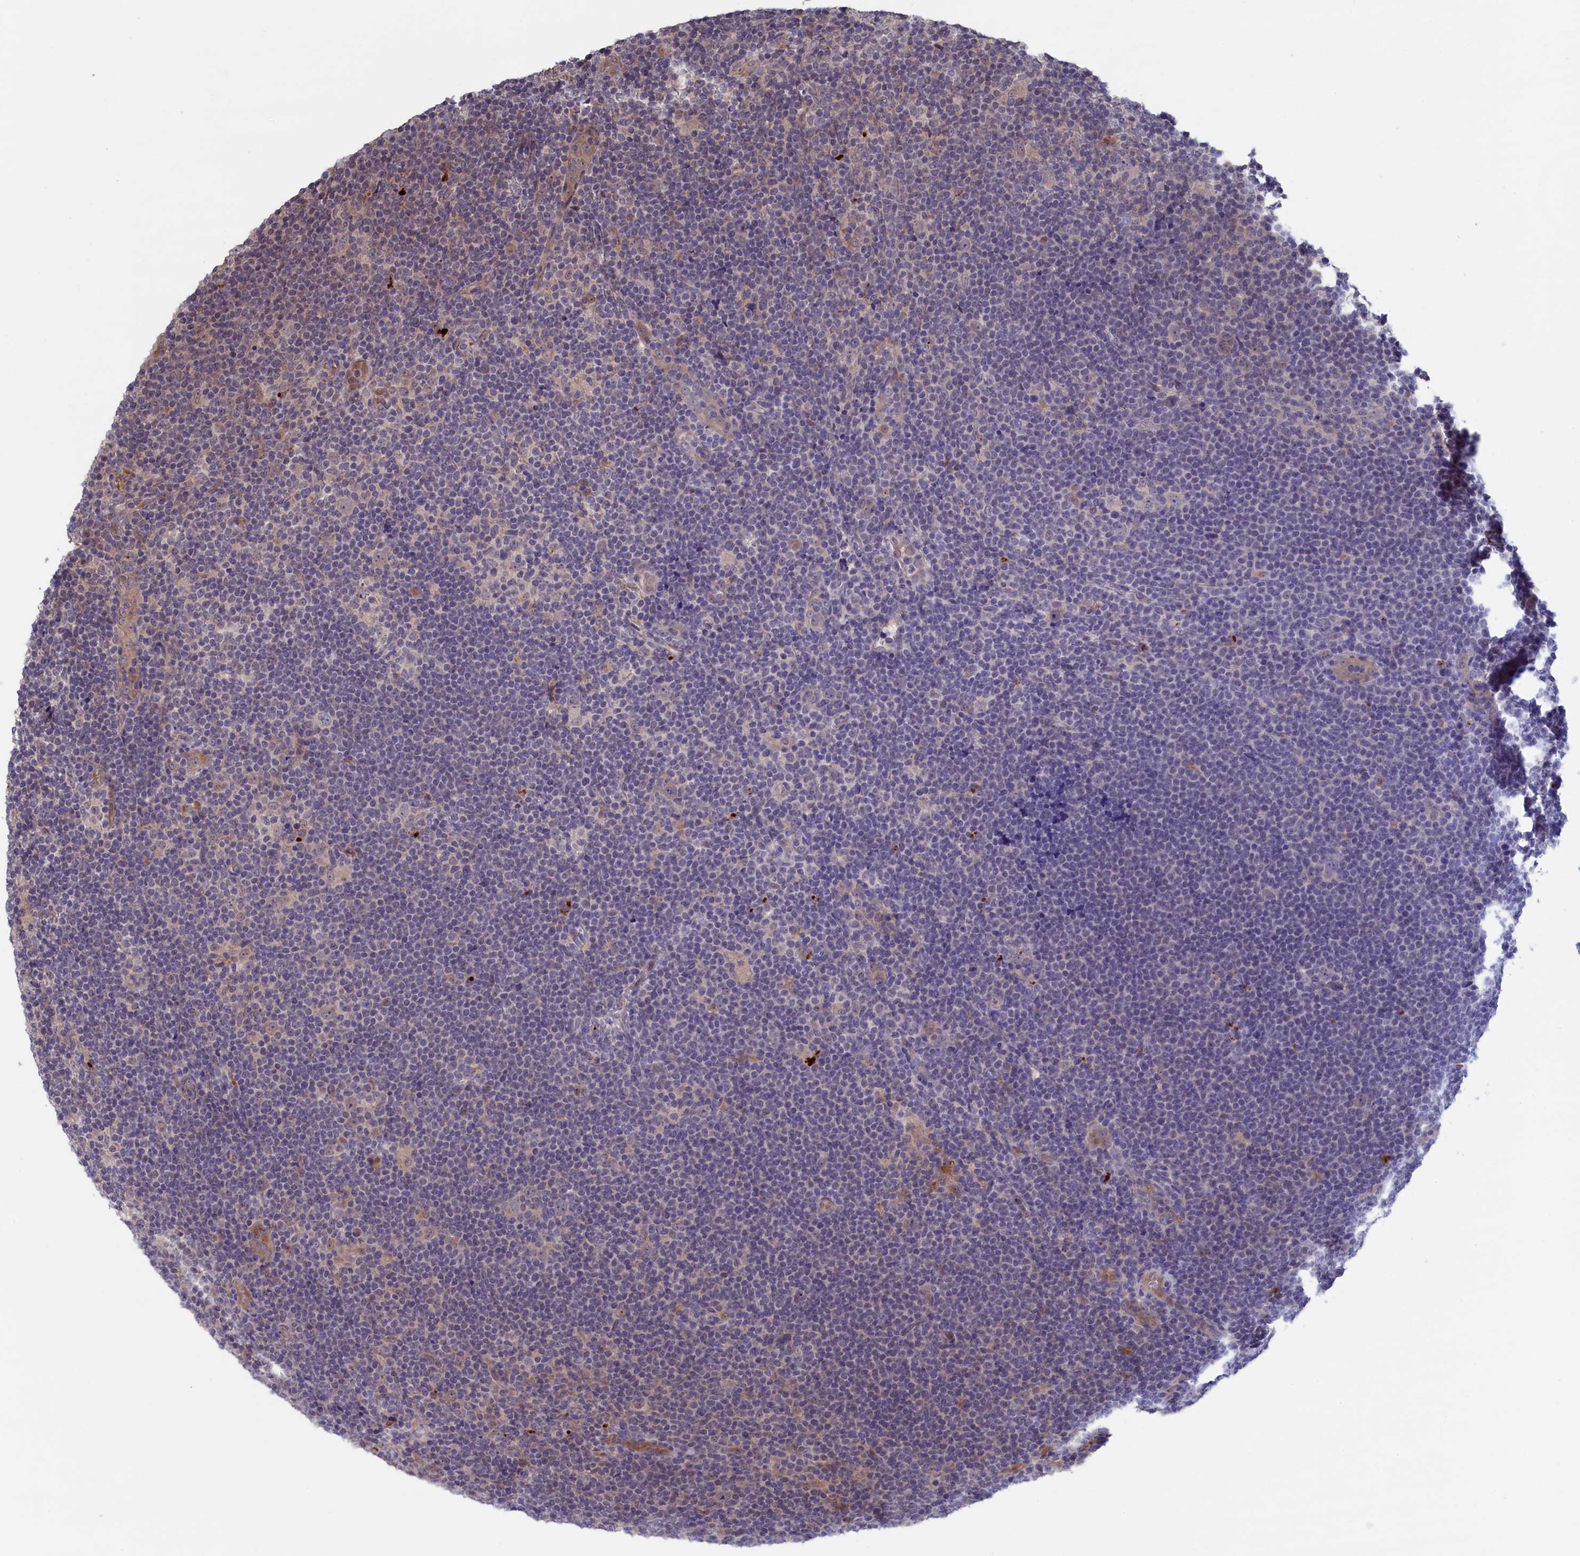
{"staining": {"intensity": "weak", "quantity": "<25%", "location": "cytoplasmic/membranous"}, "tissue": "lymphoma", "cell_type": "Tumor cells", "image_type": "cancer", "snomed": [{"axis": "morphology", "description": "Hodgkin's disease, NOS"}, {"axis": "topography", "description": "Lymph node"}], "caption": "Immunohistochemistry photomicrograph of neoplastic tissue: Hodgkin's disease stained with DAB displays no significant protein positivity in tumor cells.", "gene": "LSG1", "patient": {"sex": "female", "age": 57}}